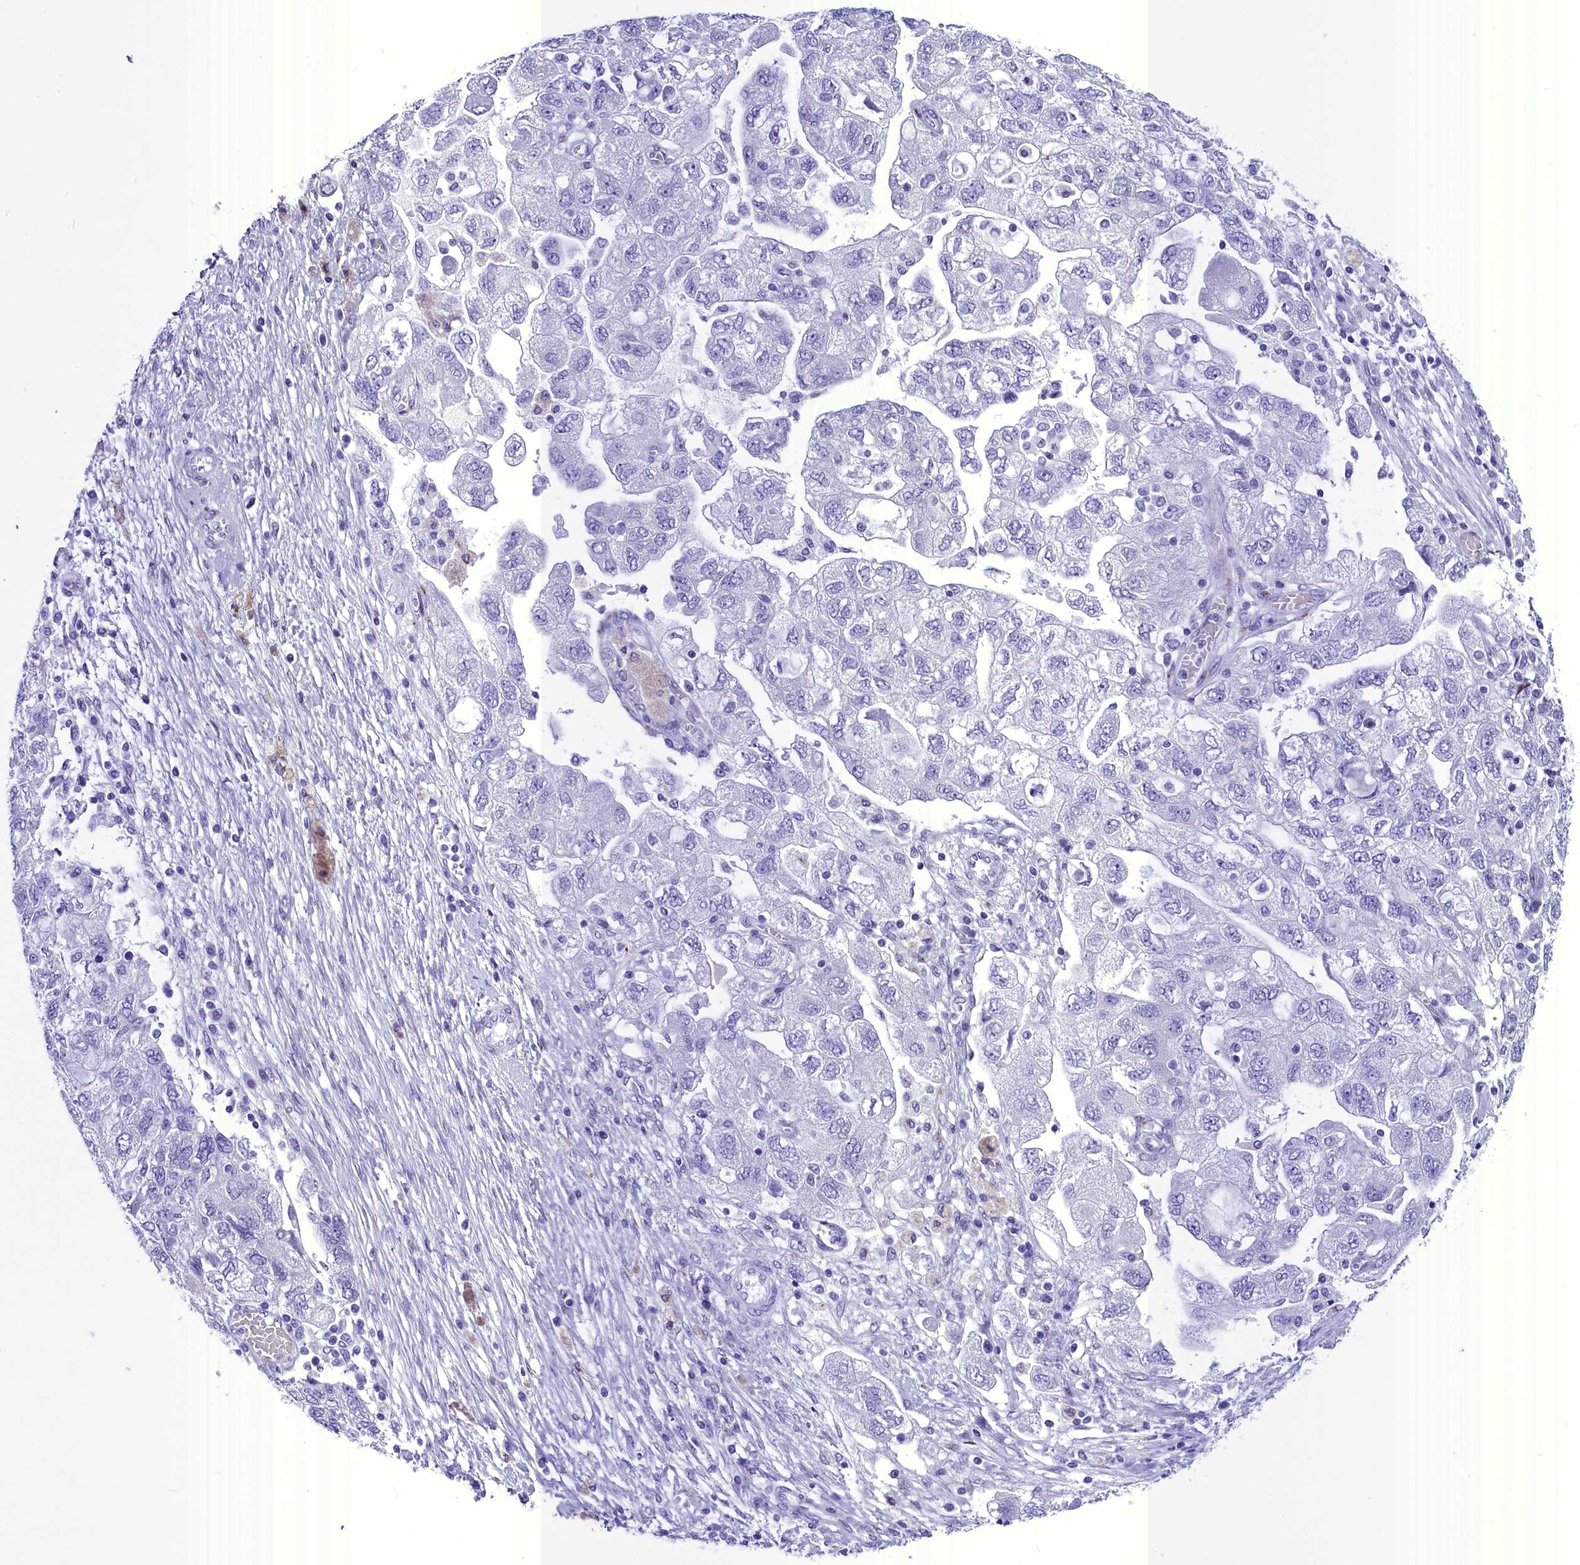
{"staining": {"intensity": "negative", "quantity": "none", "location": "none"}, "tissue": "ovarian cancer", "cell_type": "Tumor cells", "image_type": "cancer", "snomed": [{"axis": "morphology", "description": "Carcinoma, NOS"}, {"axis": "morphology", "description": "Cystadenocarcinoma, serous, NOS"}, {"axis": "topography", "description": "Ovary"}], "caption": "Immunohistochemistry (IHC) micrograph of ovarian serous cystadenocarcinoma stained for a protein (brown), which displays no expression in tumor cells.", "gene": "AP3B2", "patient": {"sex": "female", "age": 69}}